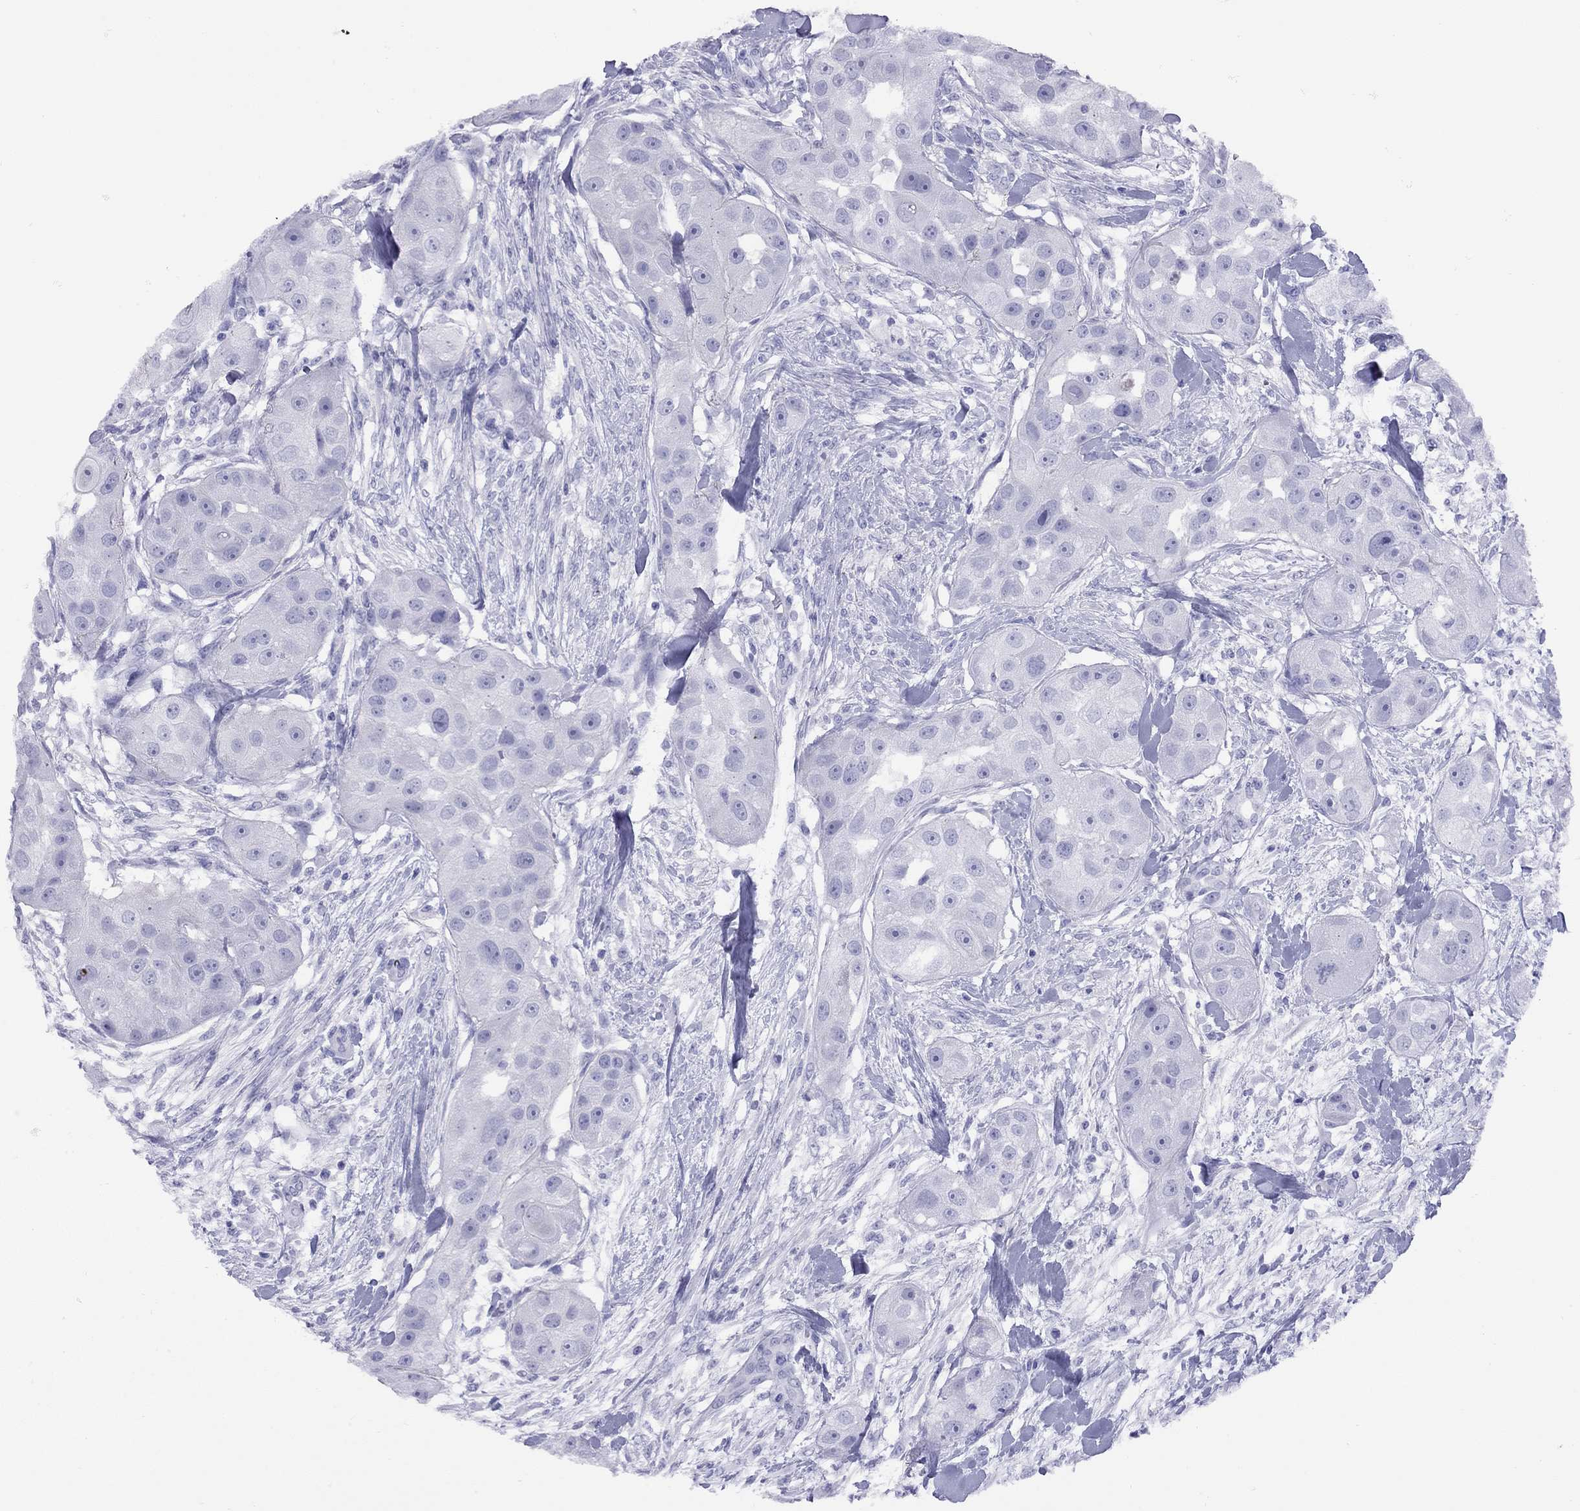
{"staining": {"intensity": "negative", "quantity": "none", "location": "none"}, "tissue": "head and neck cancer", "cell_type": "Tumor cells", "image_type": "cancer", "snomed": [{"axis": "morphology", "description": "Squamous cell carcinoma, NOS"}, {"axis": "topography", "description": "Head-Neck"}], "caption": "Immunohistochemistry photomicrograph of neoplastic tissue: head and neck cancer (squamous cell carcinoma) stained with DAB (3,3'-diaminobenzidine) displays no significant protein staining in tumor cells.", "gene": "GRIA2", "patient": {"sex": "male", "age": 51}}